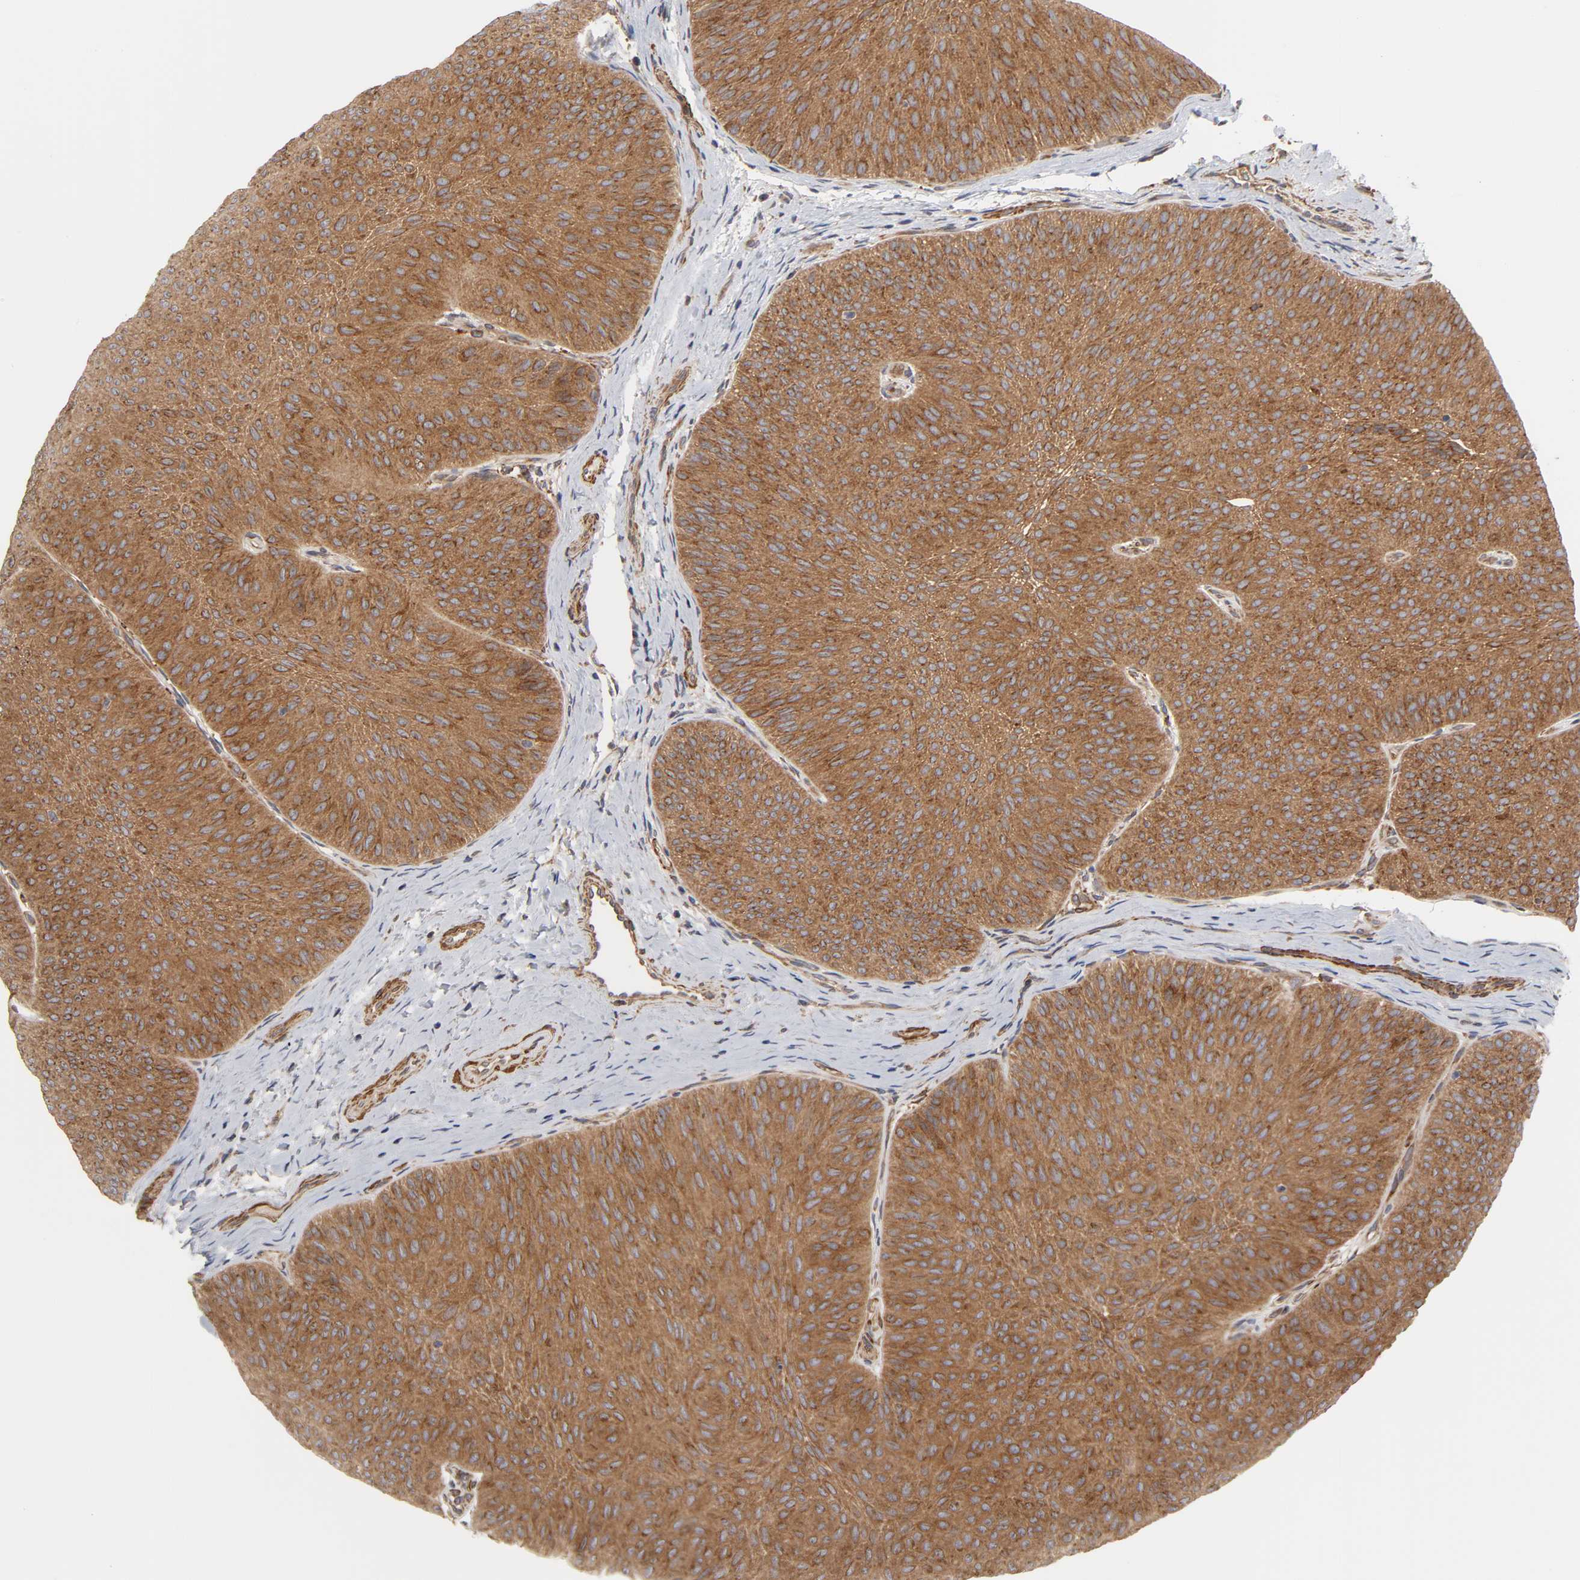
{"staining": {"intensity": "moderate", "quantity": ">75%", "location": "cytoplasmic/membranous"}, "tissue": "urothelial cancer", "cell_type": "Tumor cells", "image_type": "cancer", "snomed": [{"axis": "morphology", "description": "Urothelial carcinoma, Low grade"}, {"axis": "topography", "description": "Urinary bladder"}], "caption": "Protein expression analysis of urothelial cancer exhibits moderate cytoplasmic/membranous expression in about >75% of tumor cells.", "gene": "GNPTG", "patient": {"sex": "female", "age": 60}}